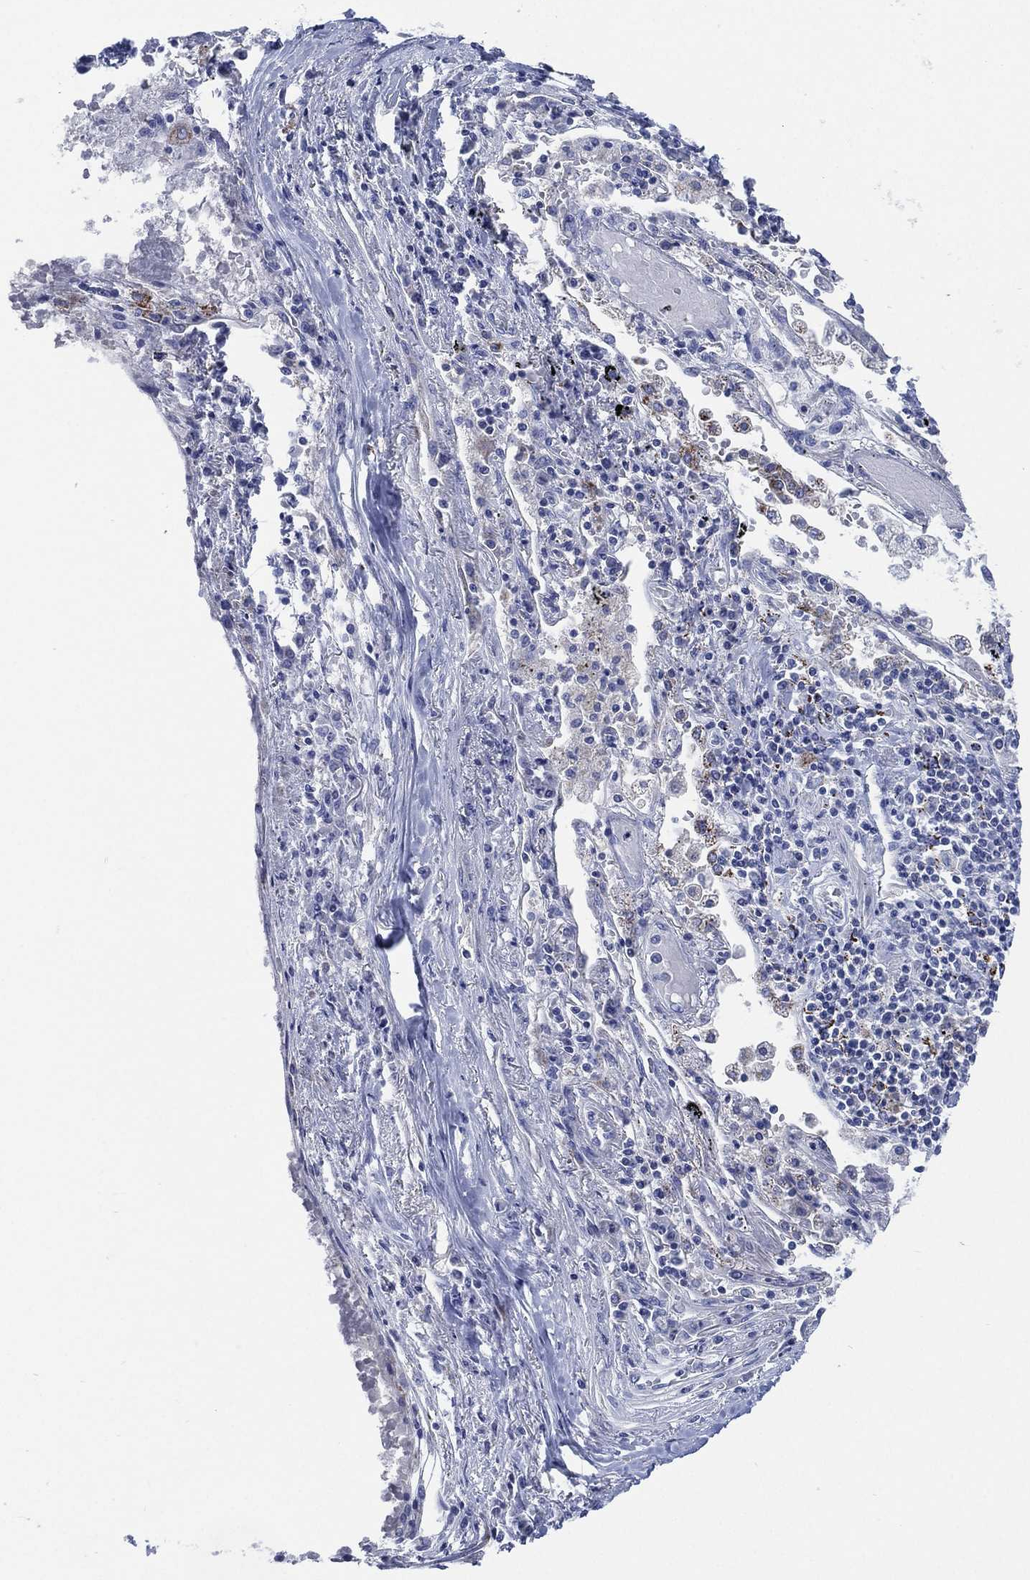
{"staining": {"intensity": "negative", "quantity": "none", "location": "none"}, "tissue": "lung cancer", "cell_type": "Tumor cells", "image_type": "cancer", "snomed": [{"axis": "morphology", "description": "Squamous cell carcinoma, NOS"}, {"axis": "topography", "description": "Lung"}], "caption": "Tumor cells are negative for protein expression in human lung squamous cell carcinoma.", "gene": "C5orf46", "patient": {"sex": "male", "age": 73}}